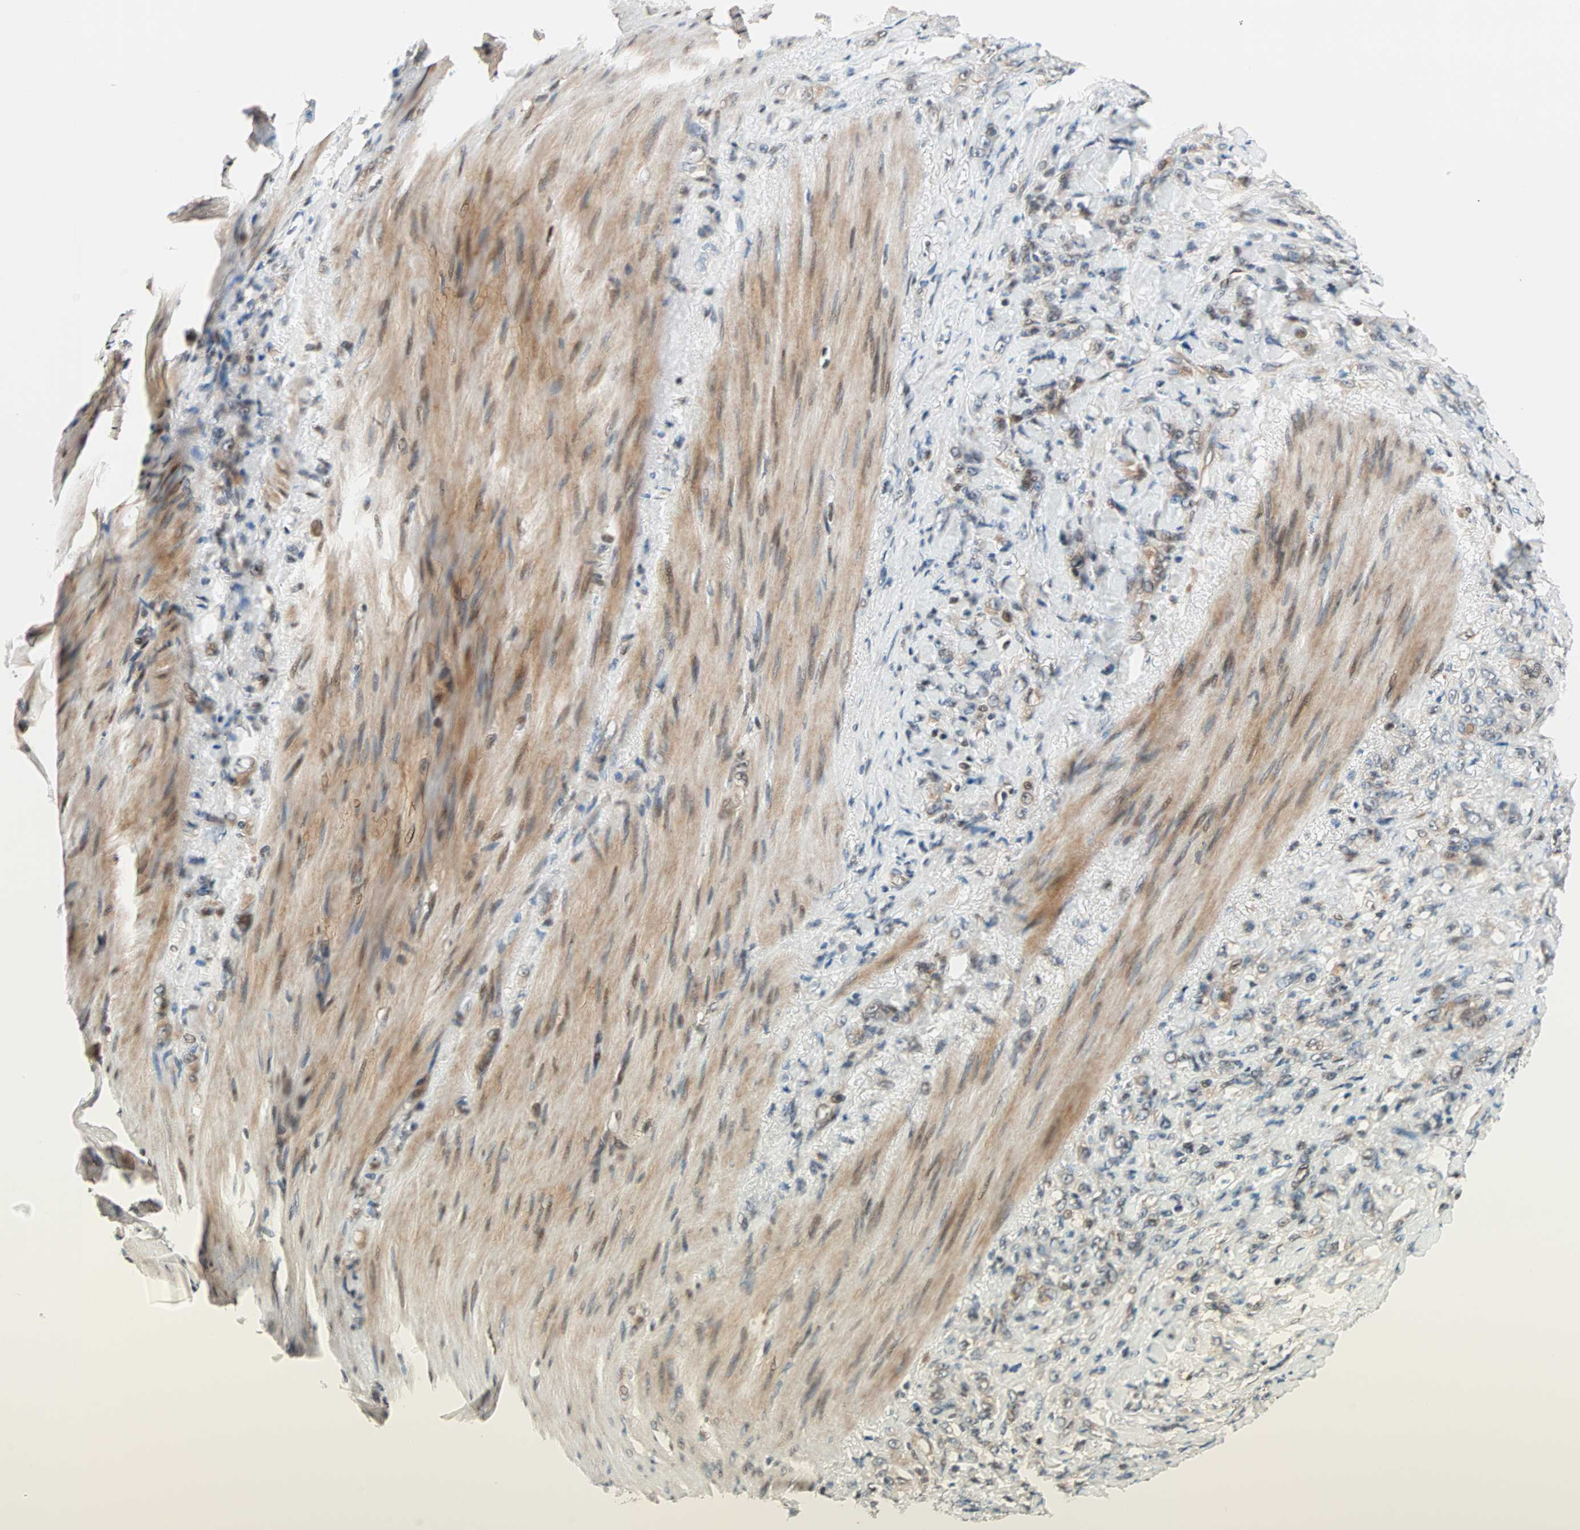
{"staining": {"intensity": "moderate", "quantity": "25%-75%", "location": "cytoplasmic/membranous"}, "tissue": "stomach cancer", "cell_type": "Tumor cells", "image_type": "cancer", "snomed": [{"axis": "morphology", "description": "Adenocarcinoma, NOS"}, {"axis": "topography", "description": "Stomach"}], "caption": "A medium amount of moderate cytoplasmic/membranous expression is appreciated in about 25%-75% of tumor cells in stomach adenocarcinoma tissue. Using DAB (brown) and hematoxylin (blue) stains, captured at high magnification using brightfield microscopy.", "gene": "HECW1", "patient": {"sex": "male", "age": 82}}